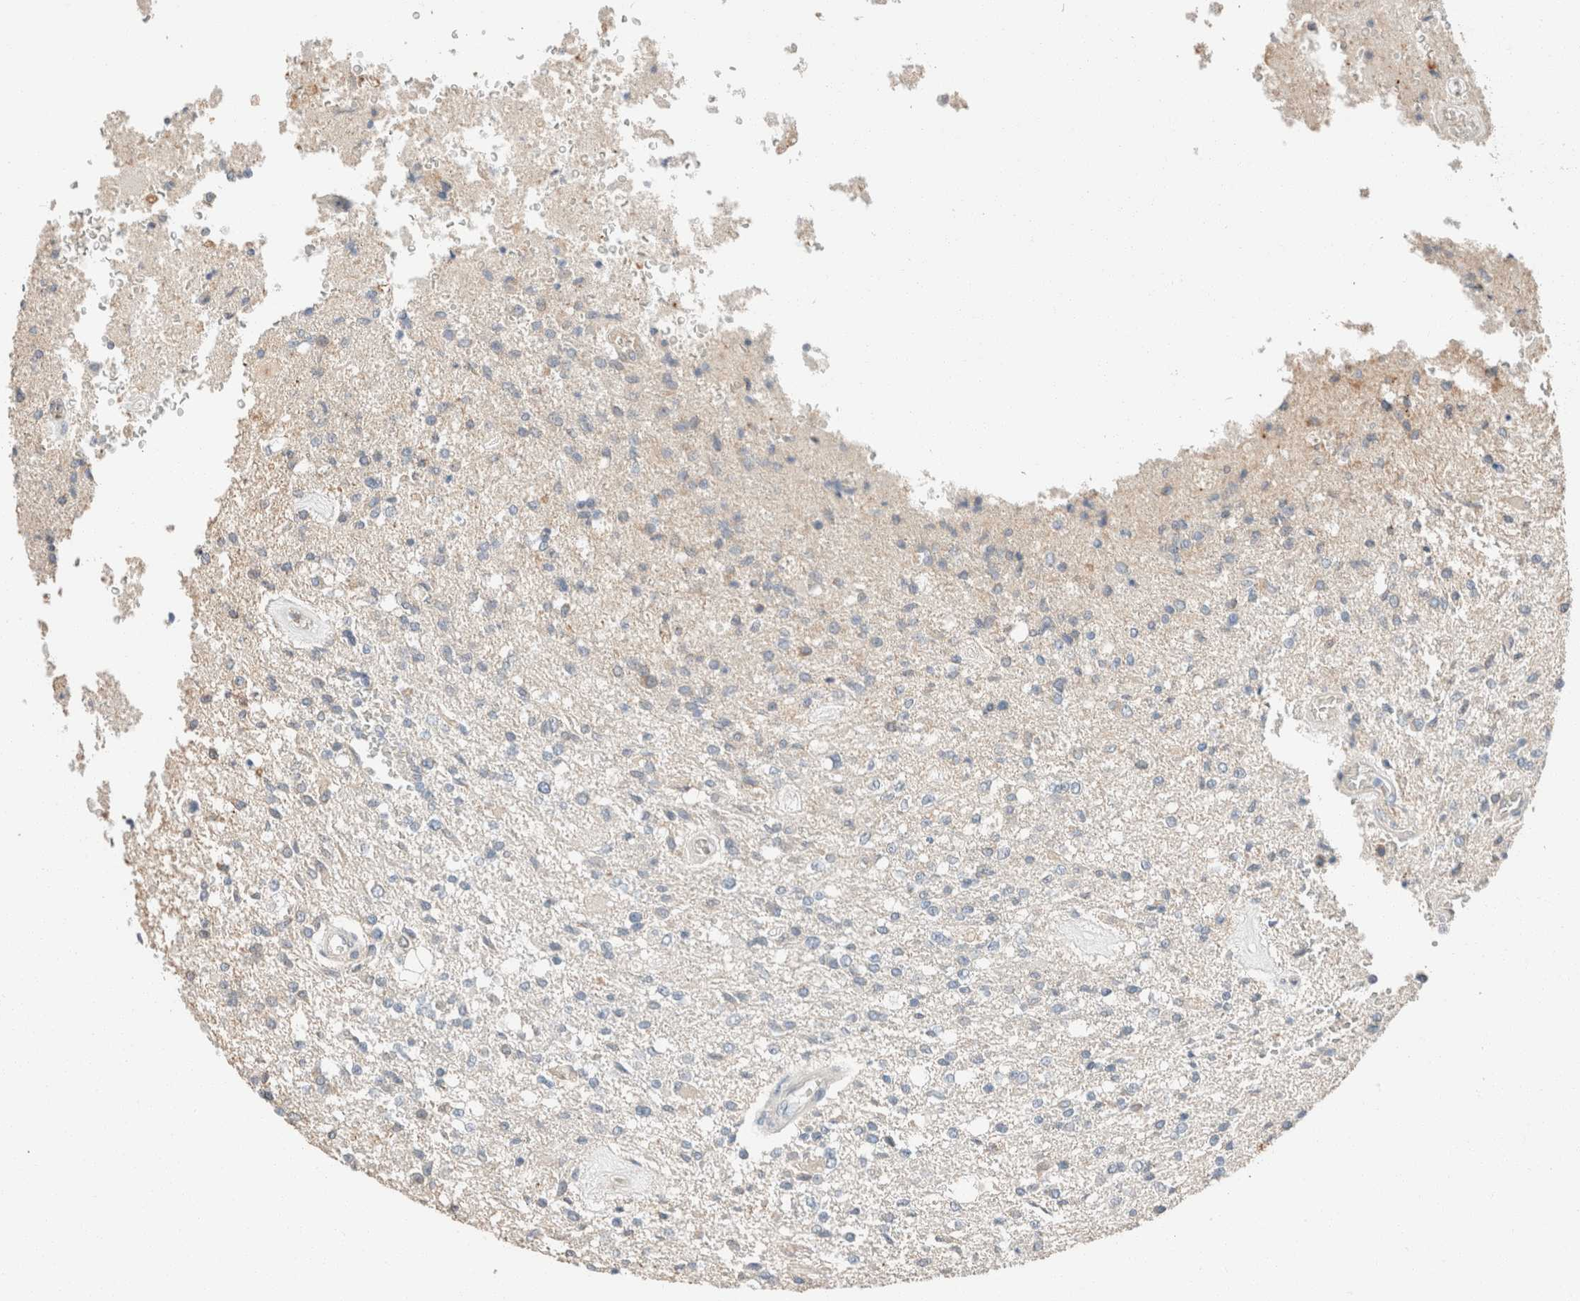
{"staining": {"intensity": "negative", "quantity": "none", "location": "none"}, "tissue": "glioma", "cell_type": "Tumor cells", "image_type": "cancer", "snomed": [{"axis": "morphology", "description": "Normal tissue, NOS"}, {"axis": "morphology", "description": "Glioma, malignant, High grade"}, {"axis": "topography", "description": "Cerebral cortex"}], "caption": "A micrograph of glioma stained for a protein reveals no brown staining in tumor cells.", "gene": "PCM1", "patient": {"sex": "male", "age": 77}}